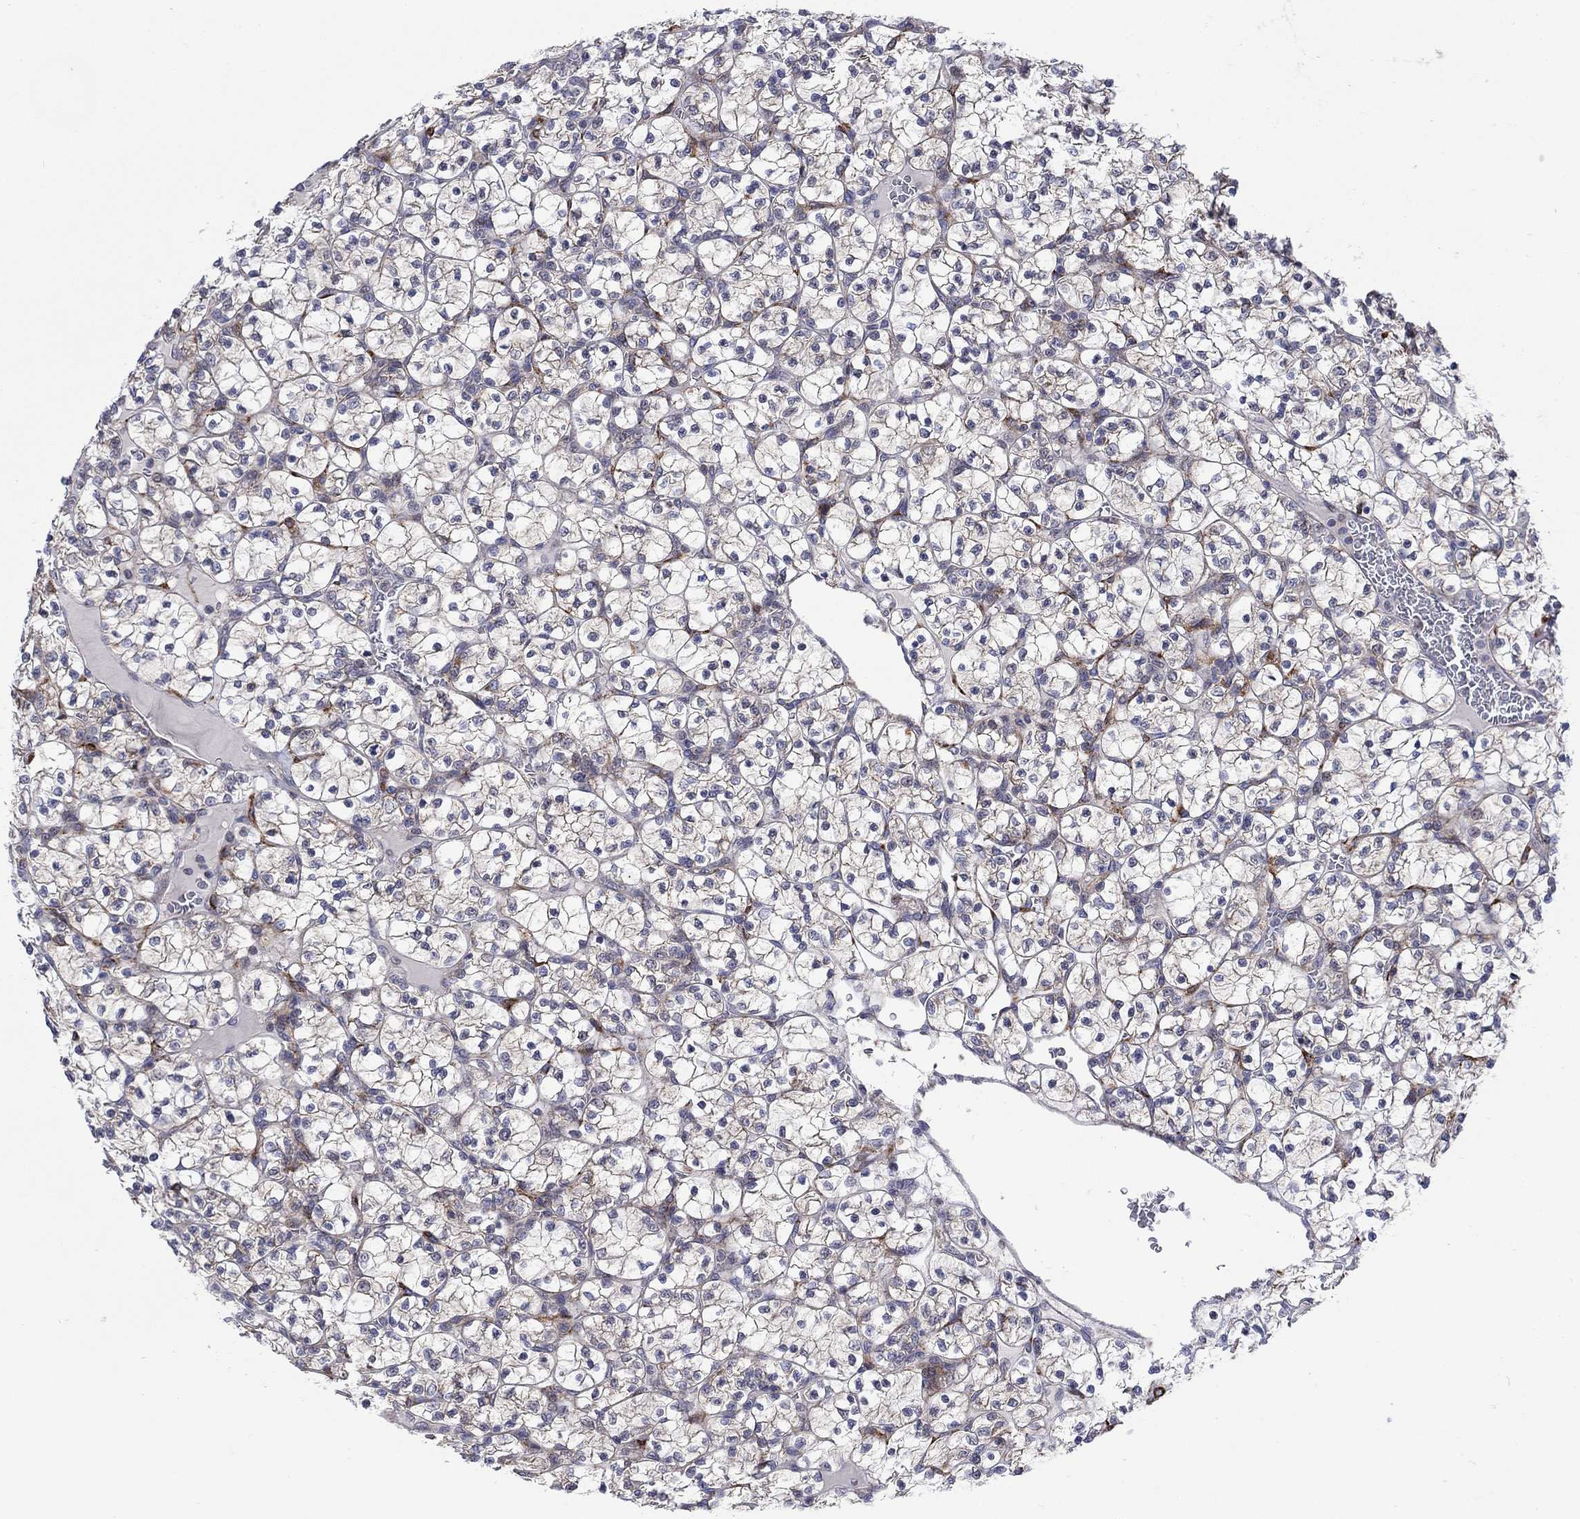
{"staining": {"intensity": "moderate", "quantity": "<25%", "location": "cytoplasmic/membranous"}, "tissue": "renal cancer", "cell_type": "Tumor cells", "image_type": "cancer", "snomed": [{"axis": "morphology", "description": "Adenocarcinoma, NOS"}, {"axis": "topography", "description": "Kidney"}], "caption": "Tumor cells reveal low levels of moderate cytoplasmic/membranous positivity in about <25% of cells in renal cancer.", "gene": "SLC35F2", "patient": {"sex": "female", "age": 89}}